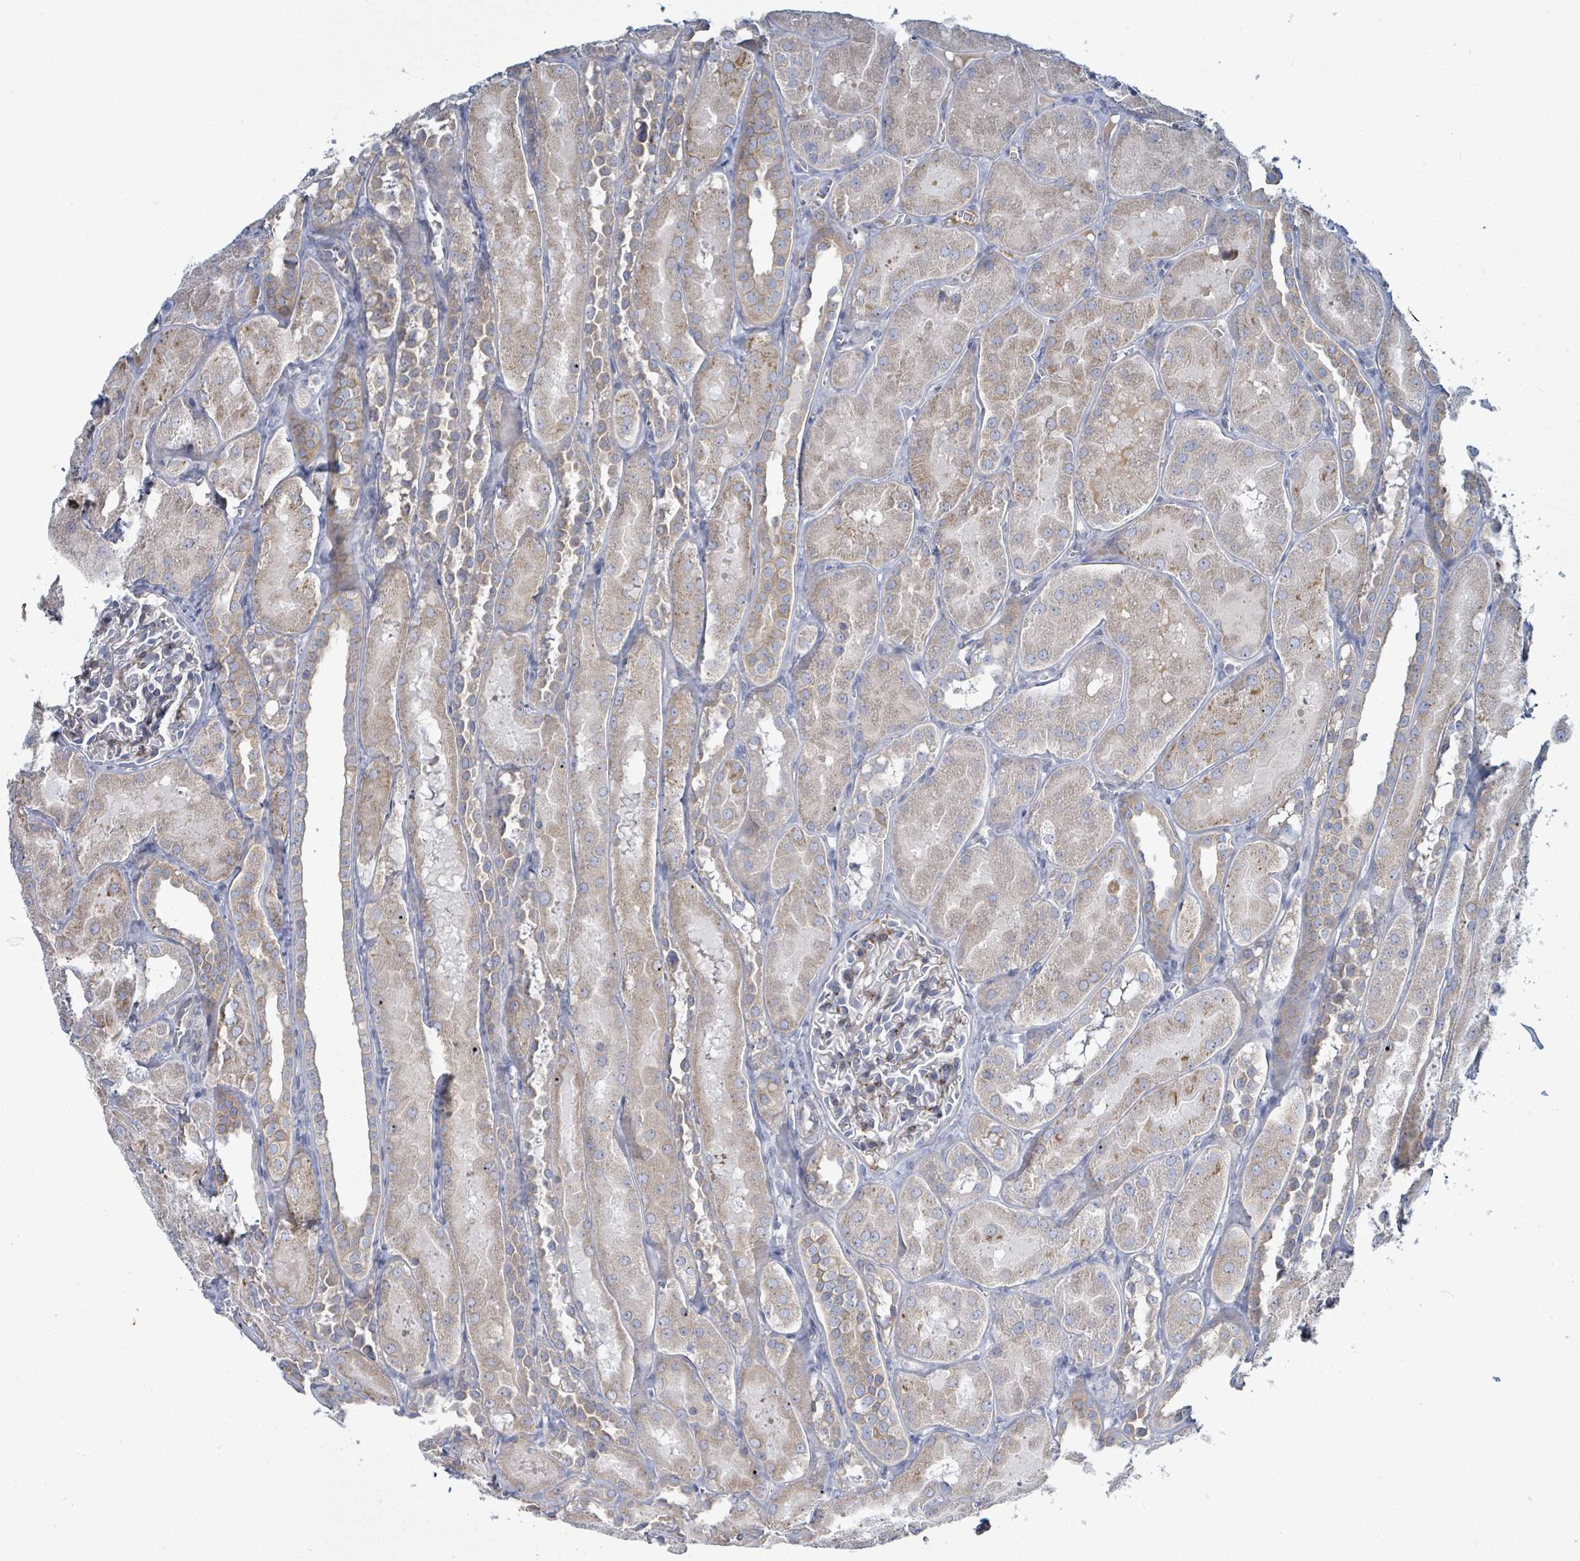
{"staining": {"intensity": "moderate", "quantity": "<25%", "location": "cytoplasmic/membranous"}, "tissue": "kidney", "cell_type": "Cells in glomeruli", "image_type": "normal", "snomed": [{"axis": "morphology", "description": "Normal tissue, NOS"}, {"axis": "topography", "description": "Kidney"}, {"axis": "topography", "description": "Urinary bladder"}], "caption": "The micrograph displays staining of unremarkable kidney, revealing moderate cytoplasmic/membranous protein staining (brown color) within cells in glomeruli.", "gene": "SIRPB1", "patient": {"sex": "male", "age": 16}}